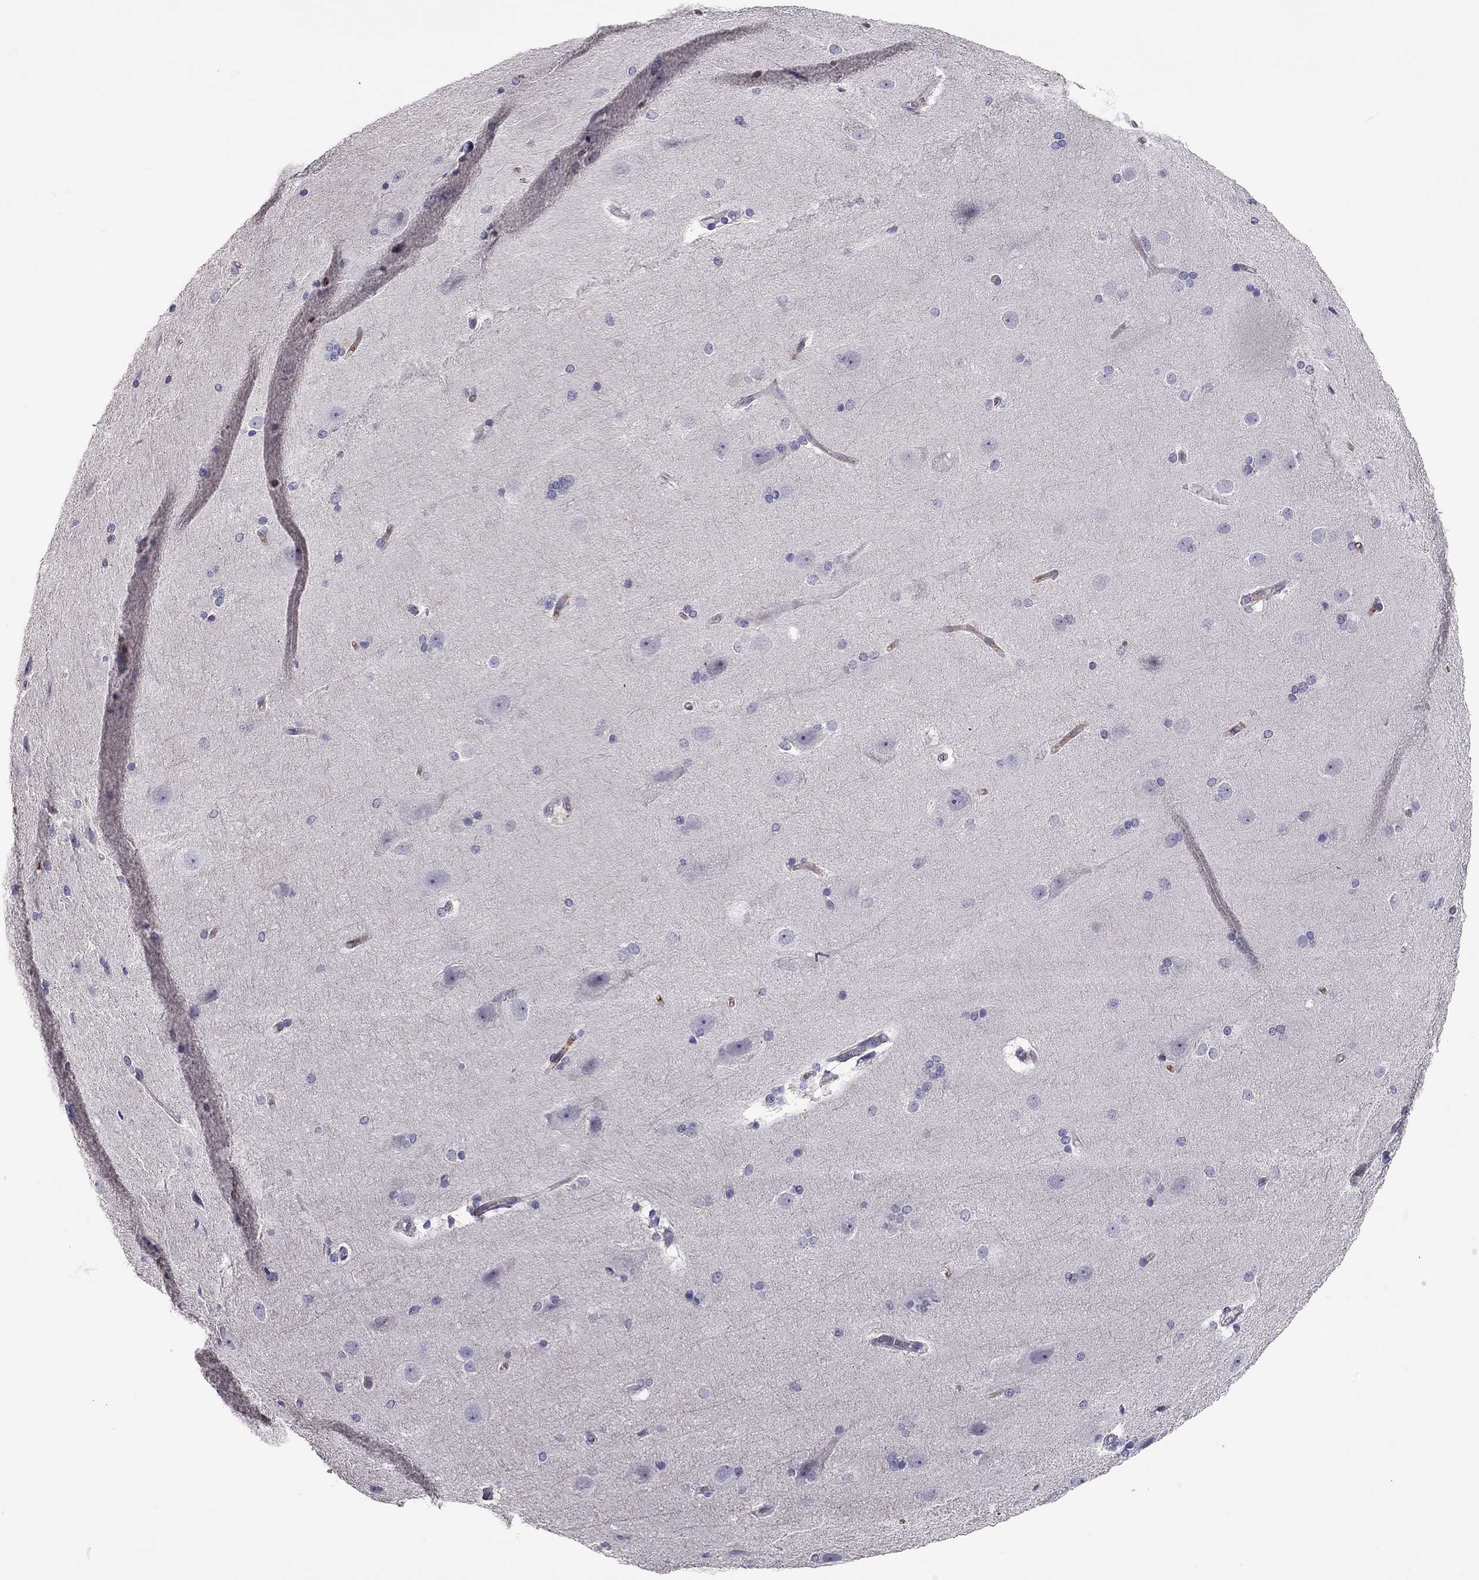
{"staining": {"intensity": "negative", "quantity": "none", "location": "none"}, "tissue": "hippocampus", "cell_type": "Glial cells", "image_type": "normal", "snomed": [{"axis": "morphology", "description": "Normal tissue, NOS"}, {"axis": "topography", "description": "Cerebral cortex"}, {"axis": "topography", "description": "Hippocampus"}], "caption": "Glial cells are negative for brown protein staining in normal hippocampus. (Stains: DAB (3,3'-diaminobenzidine) immunohistochemistry with hematoxylin counter stain, Microscopy: brightfield microscopy at high magnification).", "gene": "SCARB1", "patient": {"sex": "female", "age": 19}}